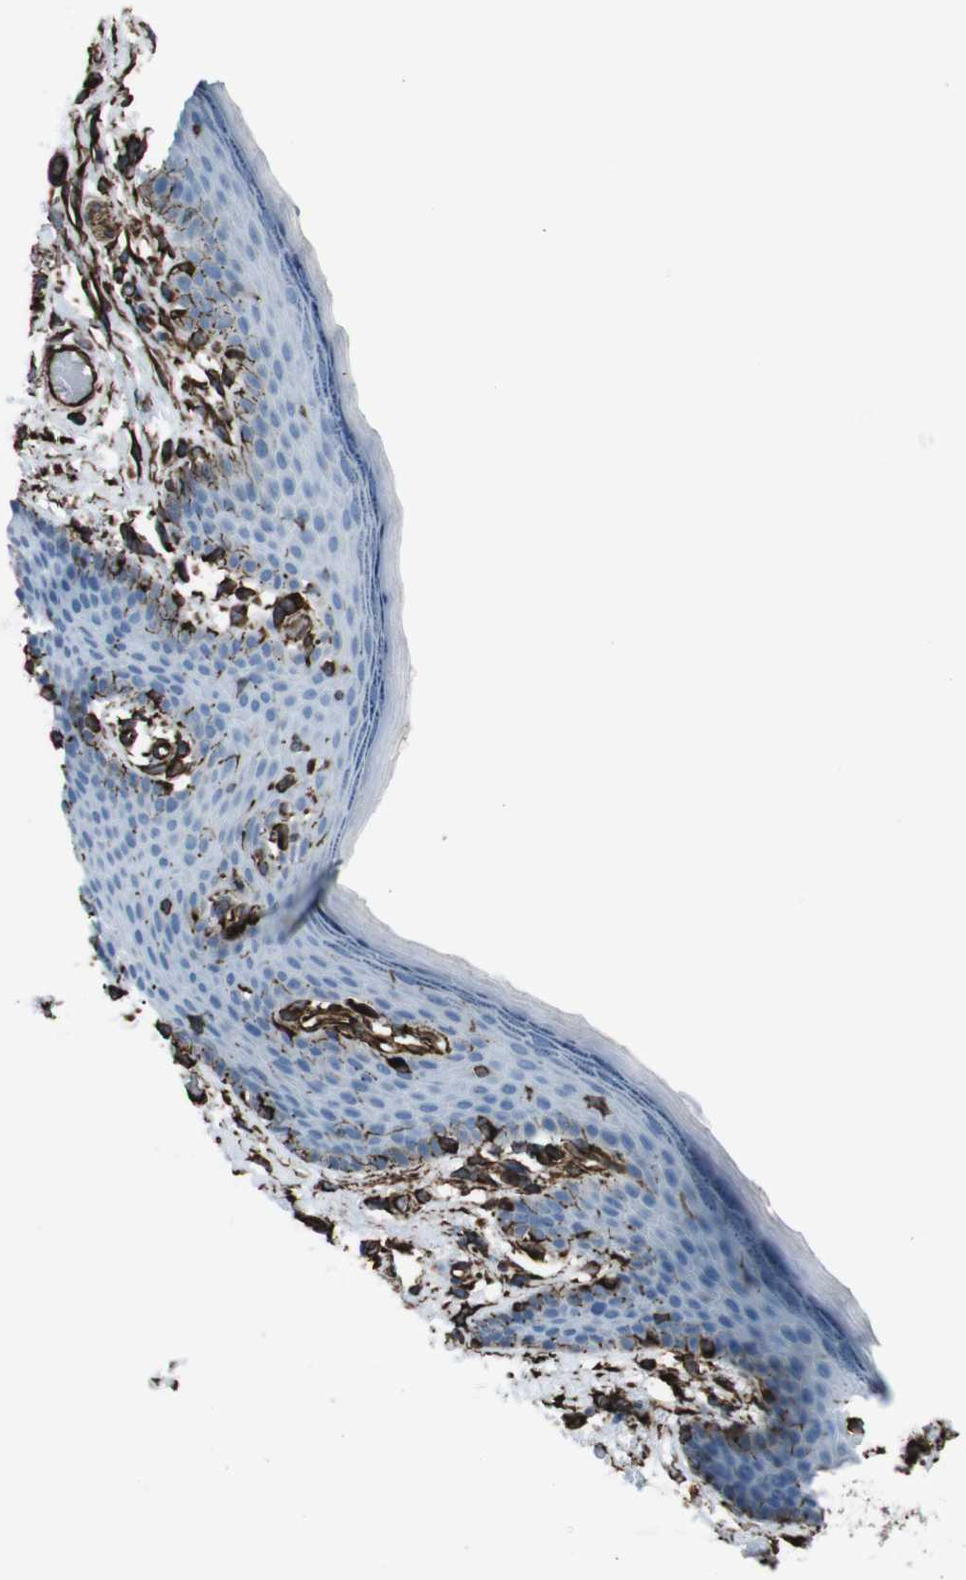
{"staining": {"intensity": "moderate", "quantity": "<25%", "location": "cytoplasmic/membranous"}, "tissue": "skin", "cell_type": "Epidermal cells", "image_type": "normal", "snomed": [{"axis": "morphology", "description": "Normal tissue, NOS"}, {"axis": "topography", "description": "Vulva"}], "caption": "Protein staining of benign skin shows moderate cytoplasmic/membranous expression in about <25% of epidermal cells.", "gene": "ZDHHC6", "patient": {"sex": "female", "age": 54}}